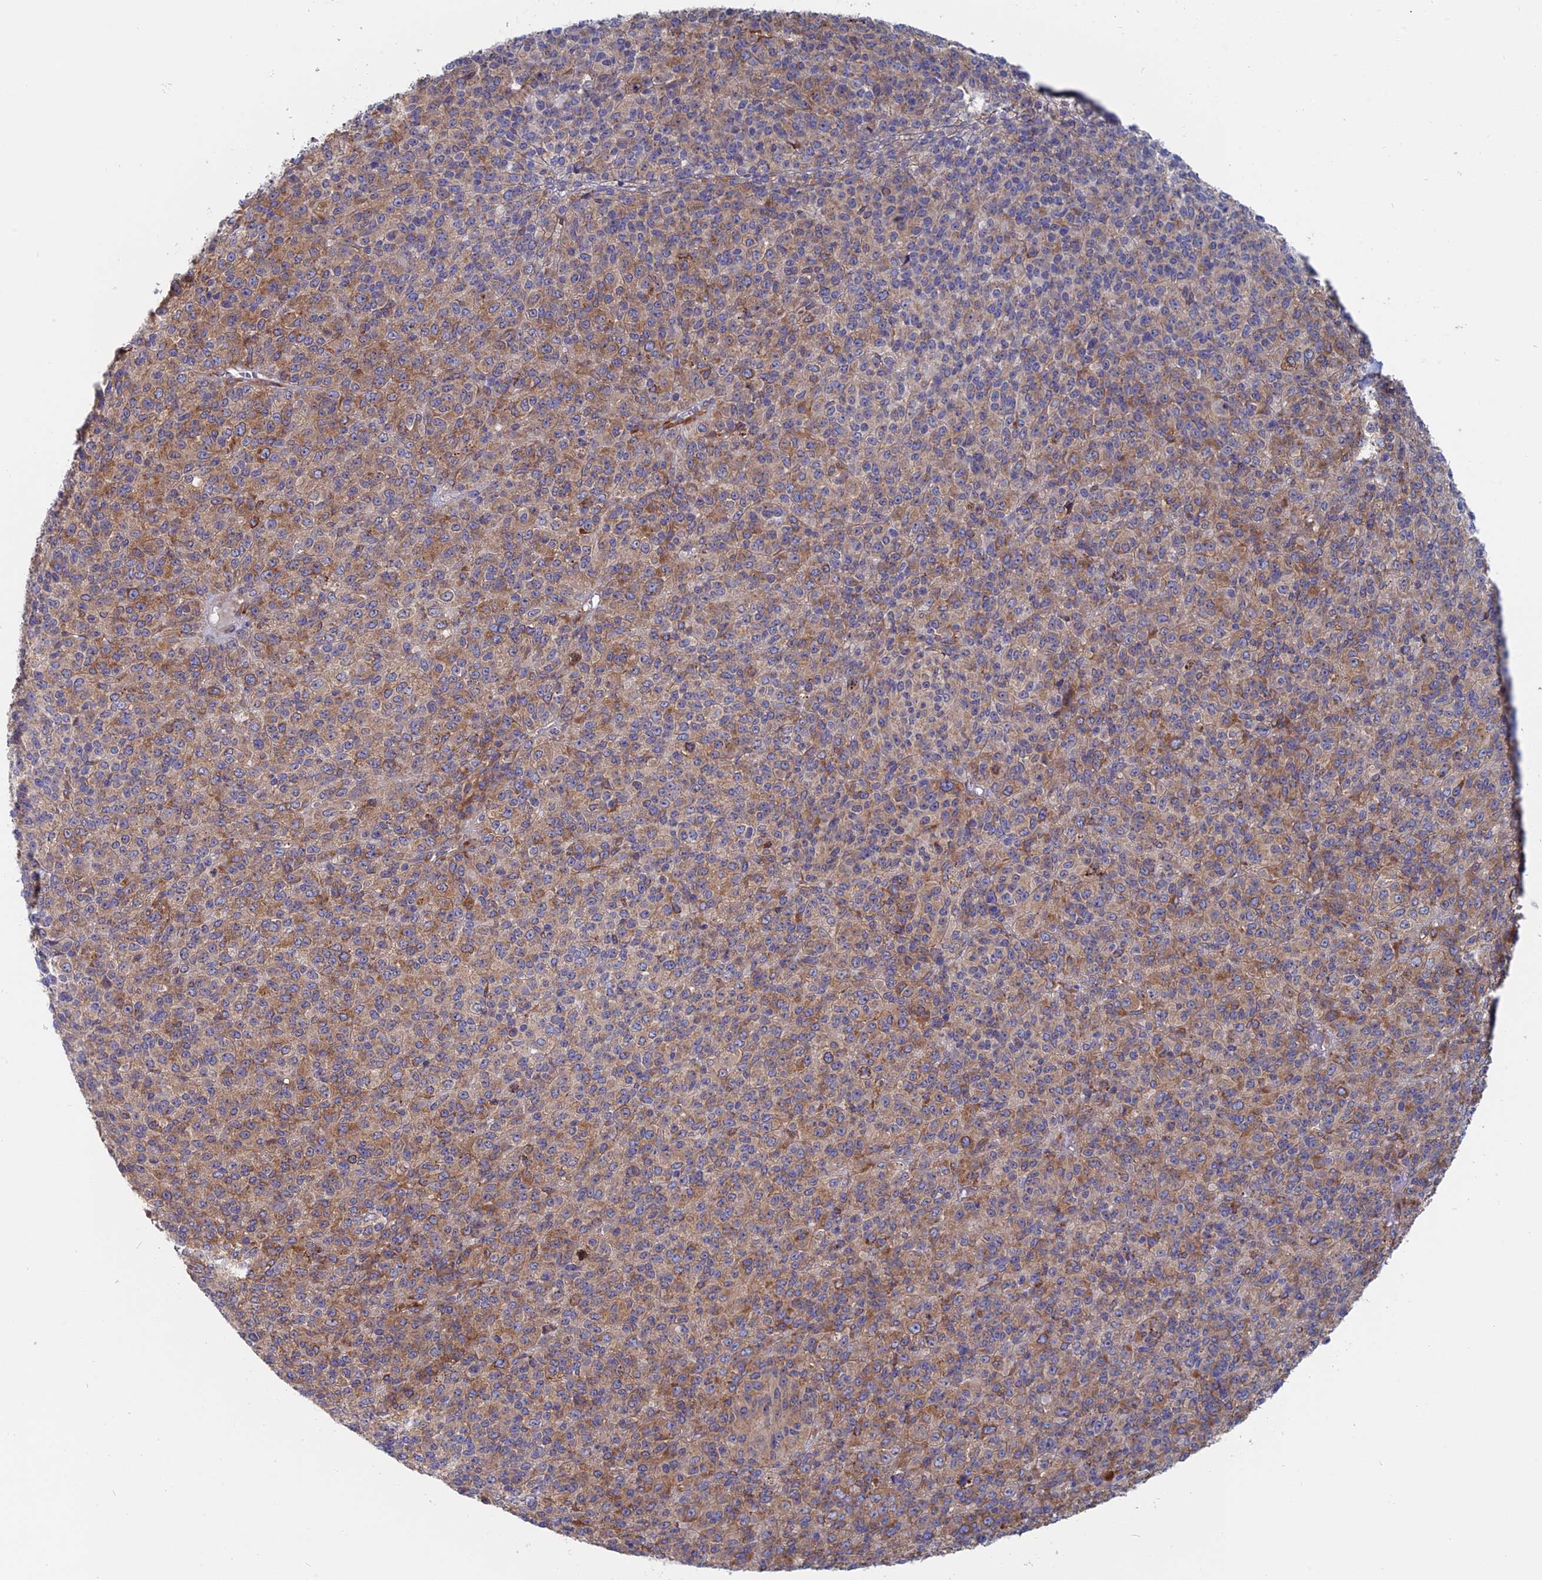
{"staining": {"intensity": "moderate", "quantity": ">75%", "location": "cytoplasmic/membranous"}, "tissue": "melanoma", "cell_type": "Tumor cells", "image_type": "cancer", "snomed": [{"axis": "morphology", "description": "Malignant melanoma, Metastatic site"}, {"axis": "topography", "description": "Brain"}], "caption": "A brown stain highlights moderate cytoplasmic/membranous staining of a protein in malignant melanoma (metastatic site) tumor cells. (Stains: DAB in brown, nuclei in blue, Microscopy: brightfield microscopy at high magnification).", "gene": "TBC1D30", "patient": {"sex": "female", "age": 56}}